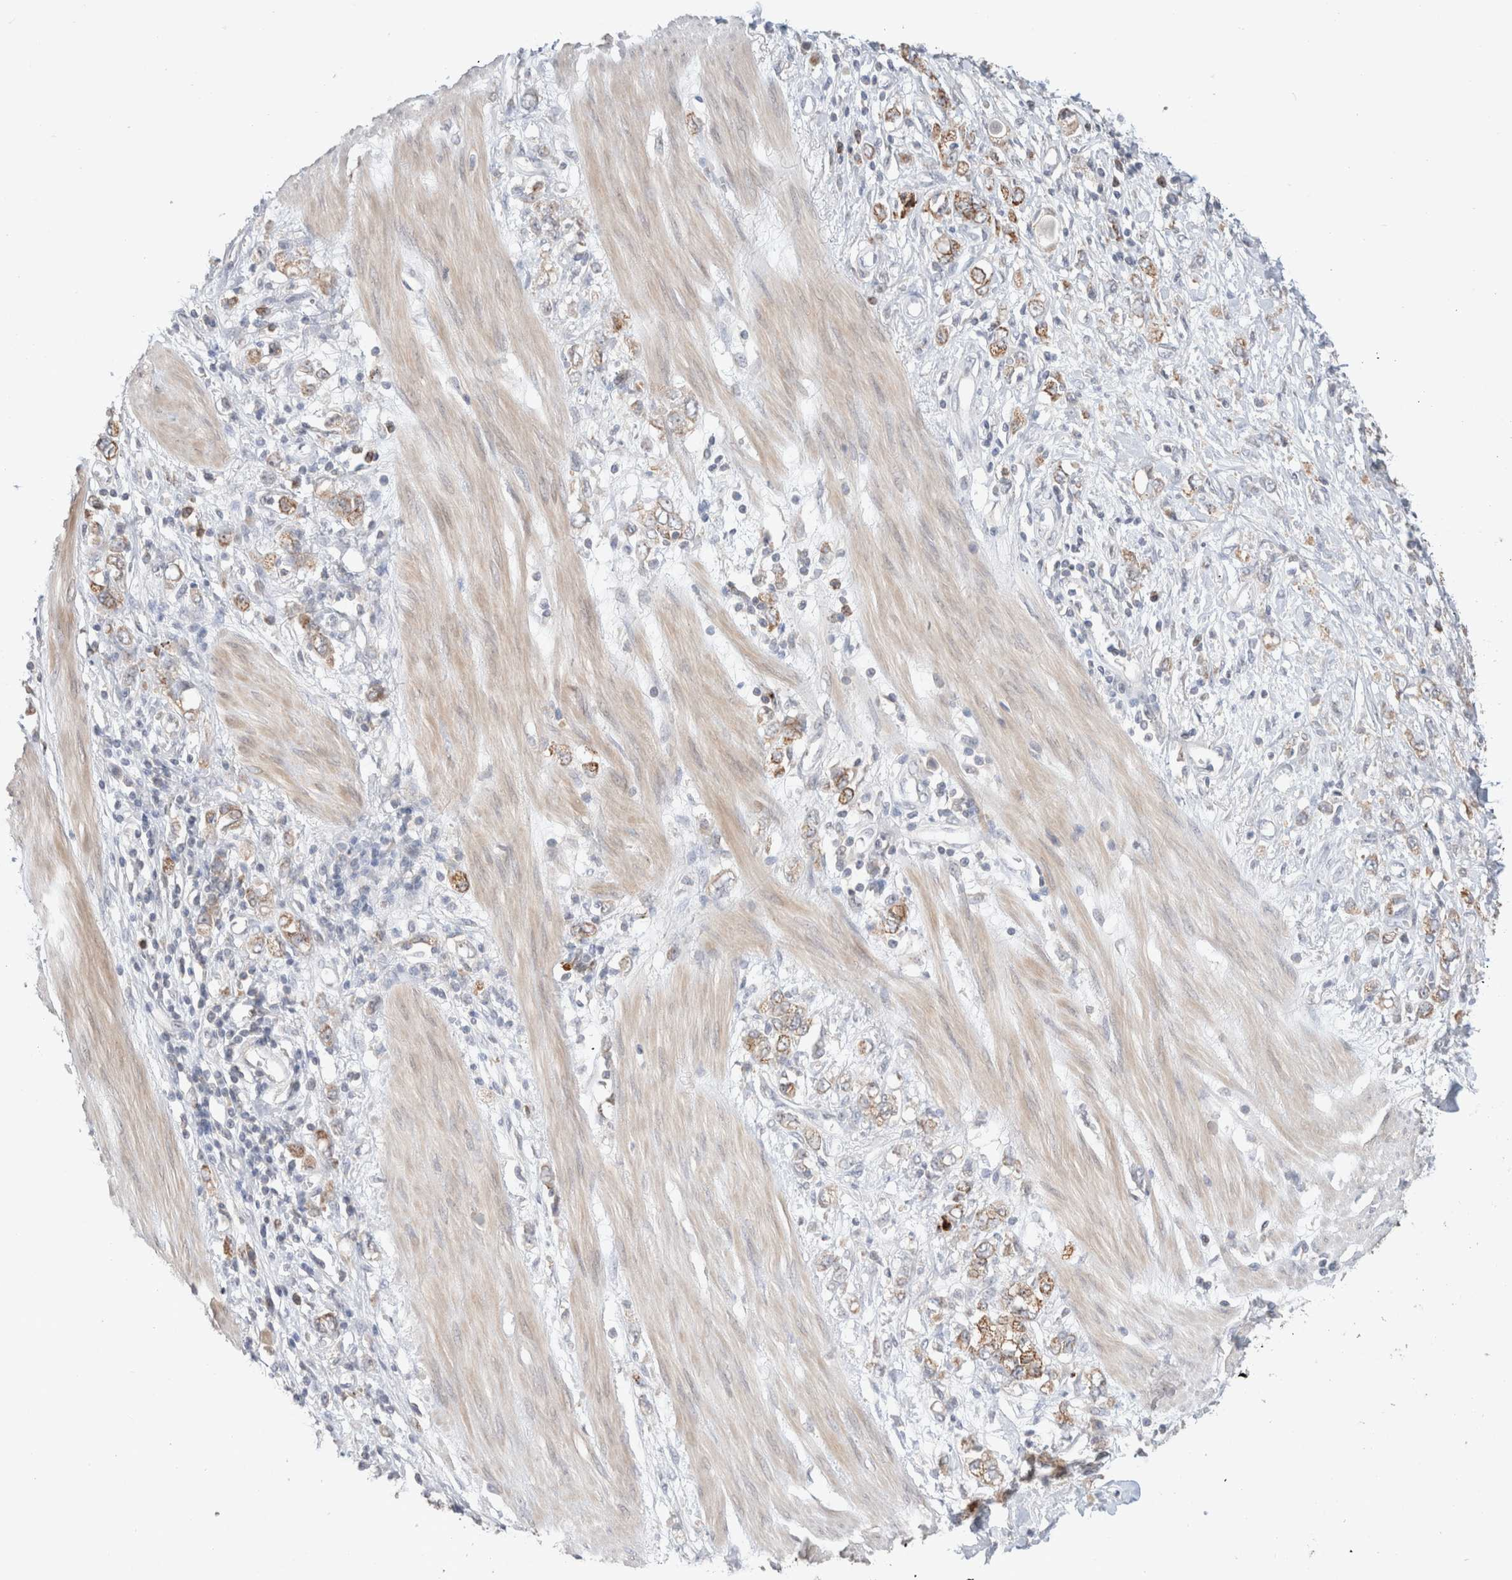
{"staining": {"intensity": "moderate", "quantity": ">75%", "location": "cytoplasmic/membranous"}, "tissue": "stomach cancer", "cell_type": "Tumor cells", "image_type": "cancer", "snomed": [{"axis": "morphology", "description": "Adenocarcinoma, NOS"}, {"axis": "topography", "description": "Stomach"}], "caption": "Moderate cytoplasmic/membranous staining for a protein is identified in about >75% of tumor cells of stomach cancer using IHC.", "gene": "TRIM41", "patient": {"sex": "female", "age": 76}}